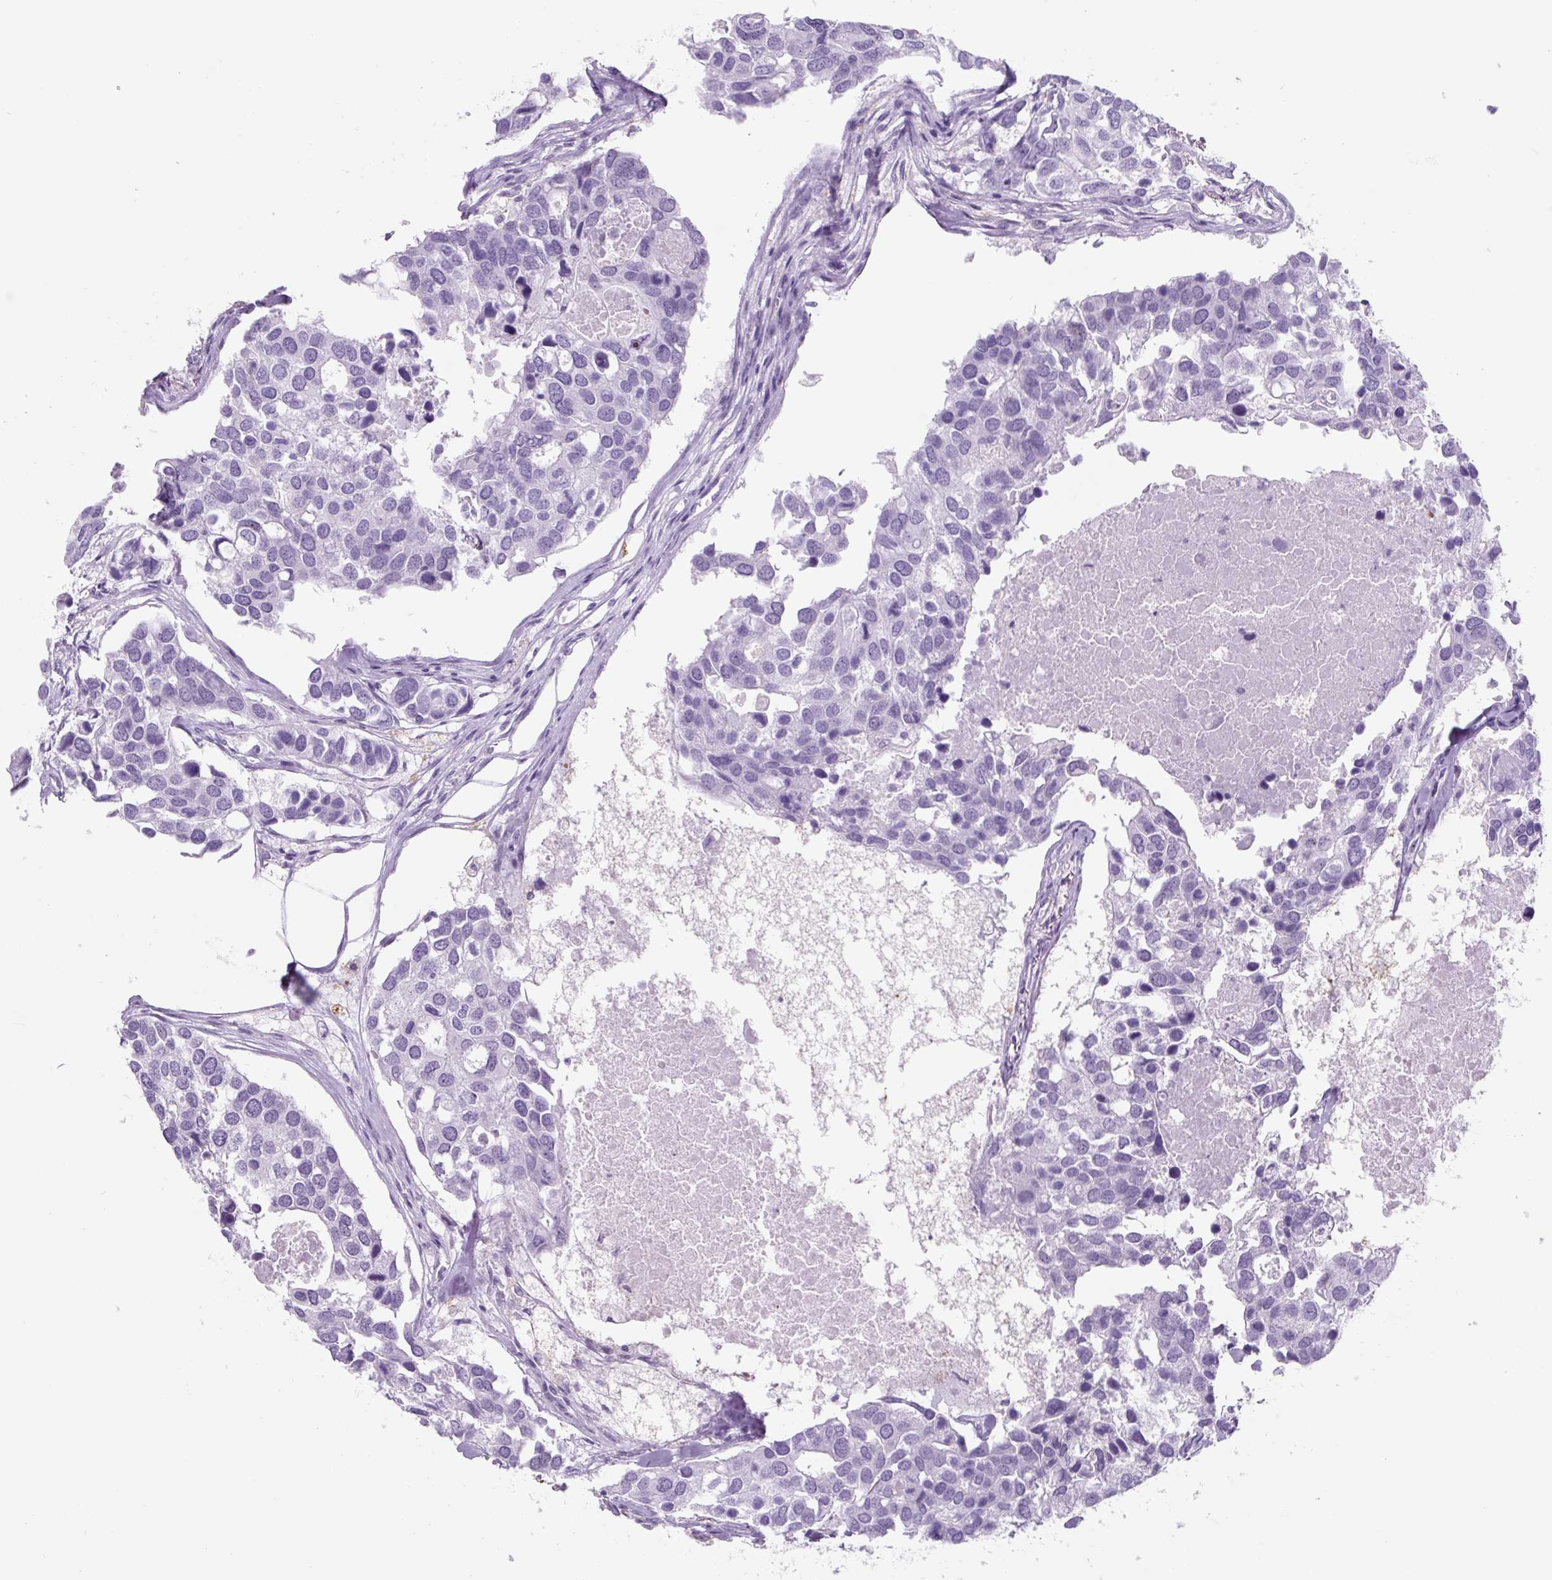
{"staining": {"intensity": "negative", "quantity": "none", "location": "none"}, "tissue": "breast cancer", "cell_type": "Tumor cells", "image_type": "cancer", "snomed": [{"axis": "morphology", "description": "Duct carcinoma"}, {"axis": "topography", "description": "Breast"}], "caption": "Immunohistochemistry image of breast invasive ductal carcinoma stained for a protein (brown), which shows no expression in tumor cells. The staining was performed using DAB to visualize the protein expression in brown, while the nuclei were stained in blue with hematoxylin (Magnification: 20x).", "gene": "TNFRSF8", "patient": {"sex": "female", "age": 83}}